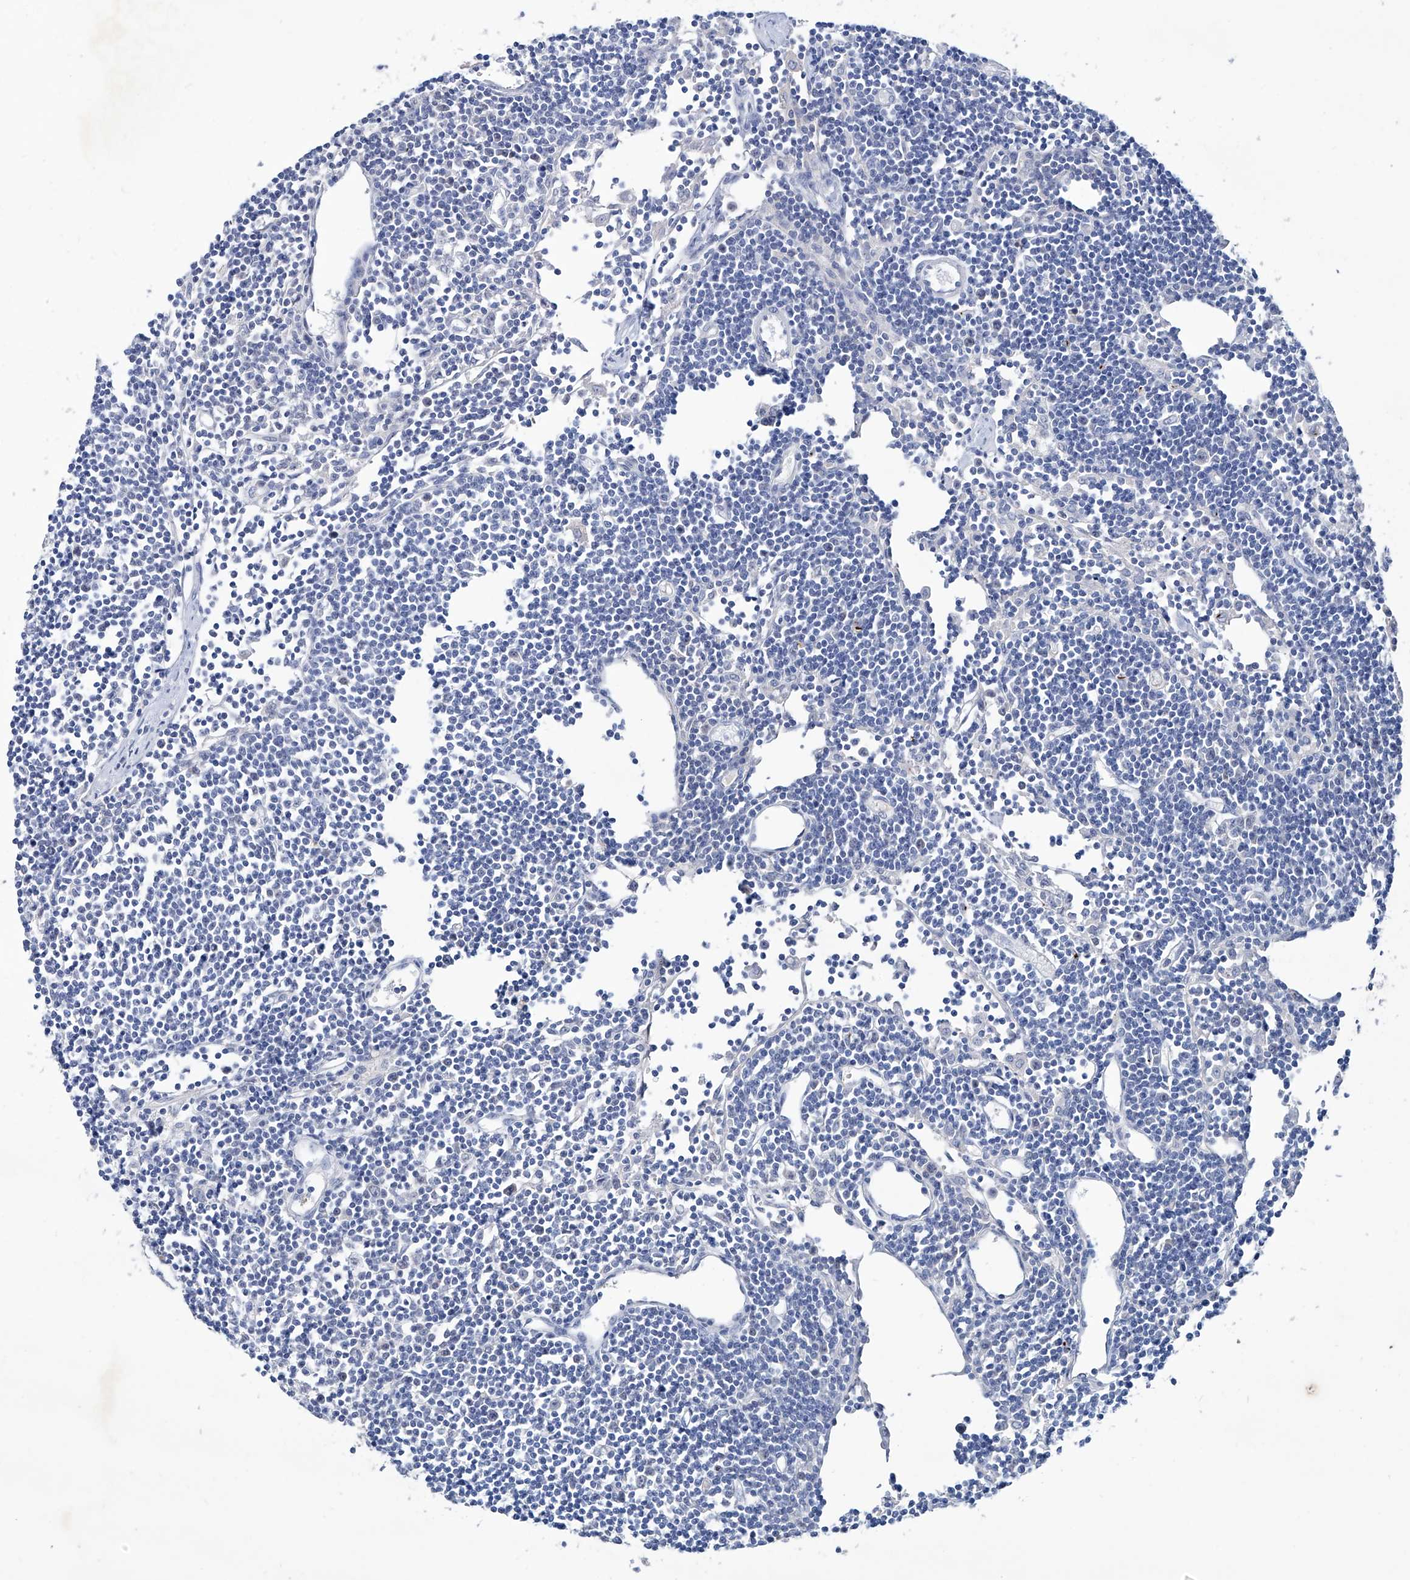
{"staining": {"intensity": "negative", "quantity": "none", "location": "none"}, "tissue": "lymph node", "cell_type": "Germinal center cells", "image_type": "normal", "snomed": [{"axis": "morphology", "description": "Normal tissue, NOS"}, {"axis": "topography", "description": "Lymph node"}], "caption": "Immunohistochemistry (IHC) histopathology image of benign lymph node: human lymph node stained with DAB reveals no significant protein positivity in germinal center cells. (DAB IHC, high magnification).", "gene": "KLHL17", "patient": {"sex": "female", "age": 11}}